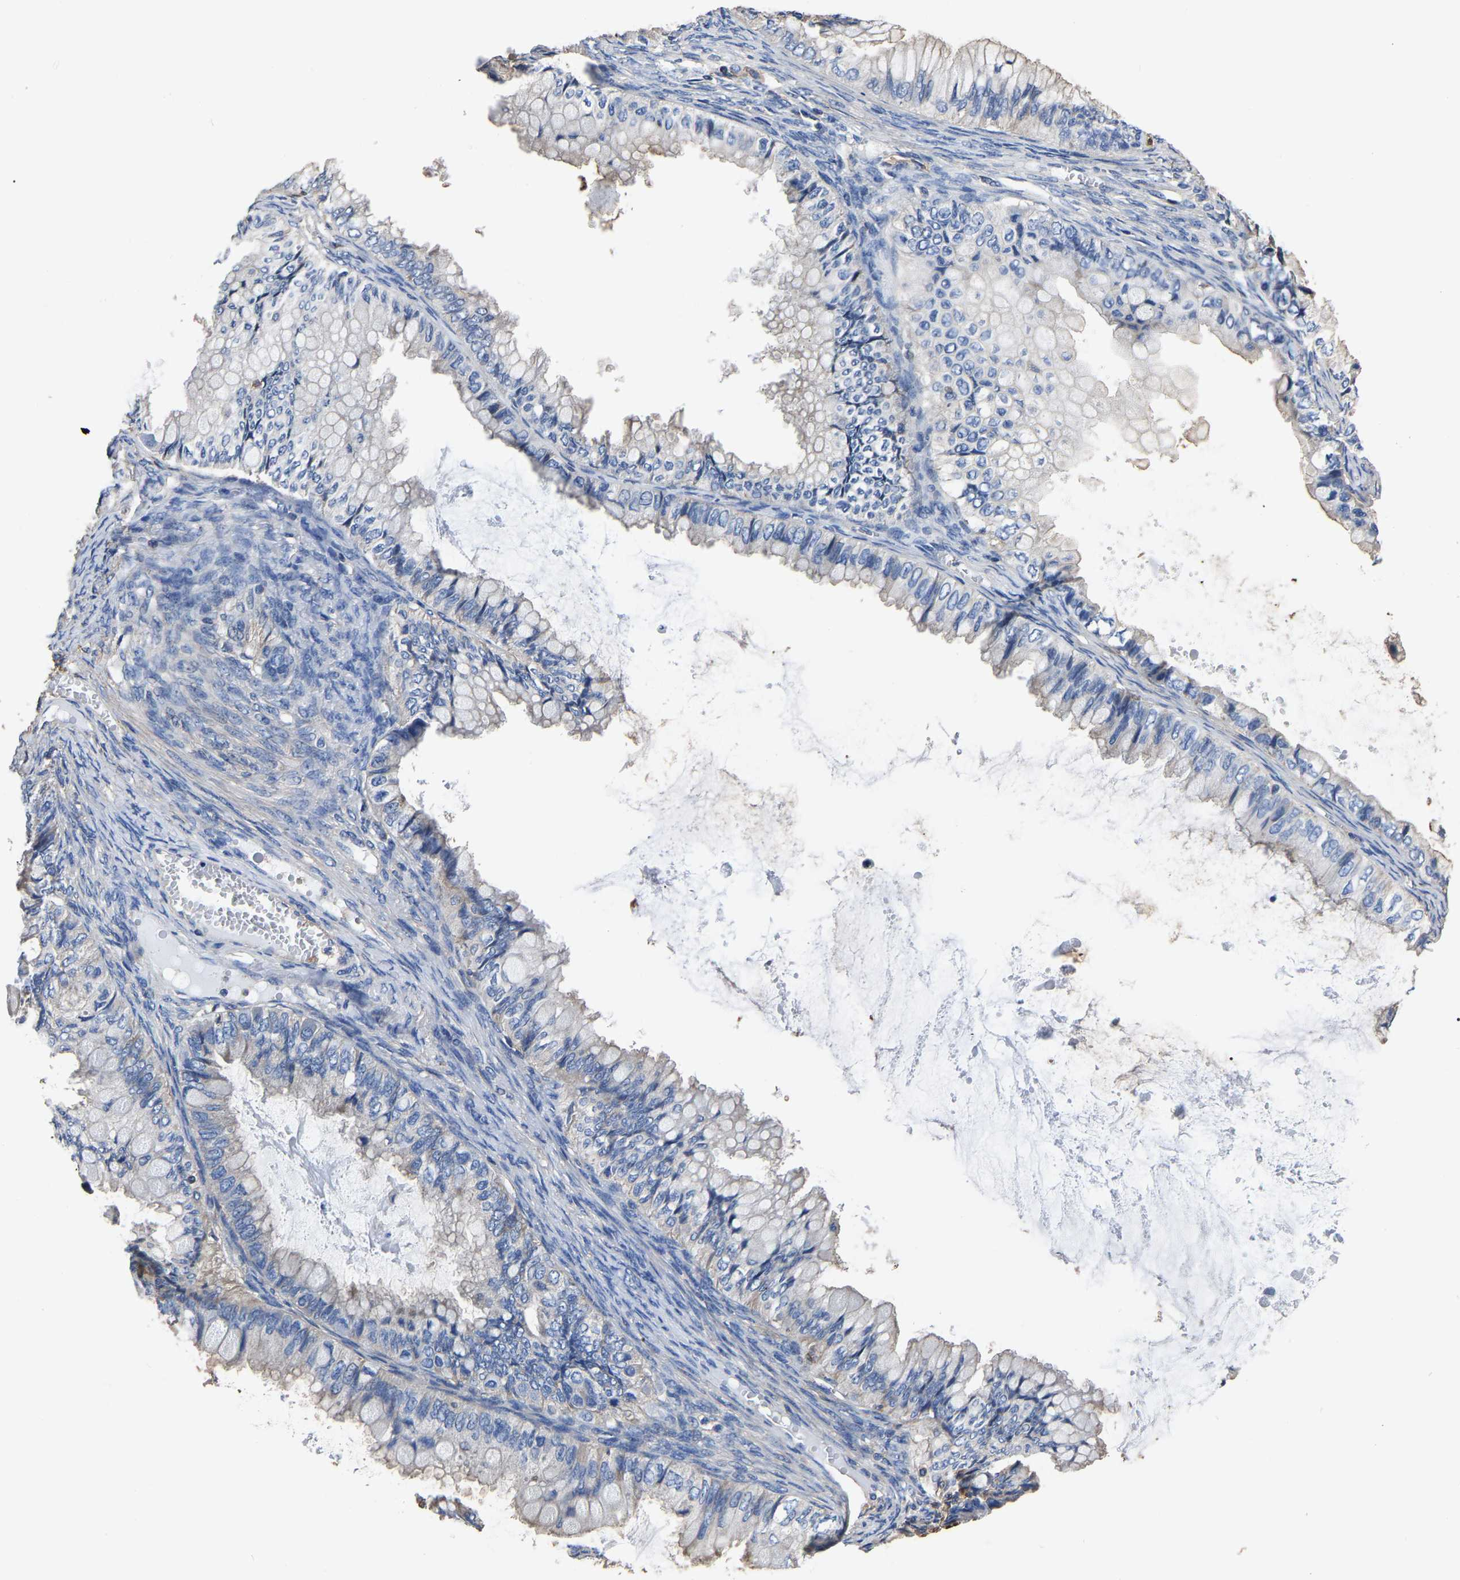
{"staining": {"intensity": "moderate", "quantity": "25%-75%", "location": "cytoplasmic/membranous"}, "tissue": "ovarian cancer", "cell_type": "Tumor cells", "image_type": "cancer", "snomed": [{"axis": "morphology", "description": "Cystadenocarcinoma, mucinous, NOS"}, {"axis": "topography", "description": "Ovary"}], "caption": "There is medium levels of moderate cytoplasmic/membranous positivity in tumor cells of mucinous cystadenocarcinoma (ovarian), as demonstrated by immunohistochemical staining (brown color).", "gene": "ARMT1", "patient": {"sex": "female", "age": 80}}